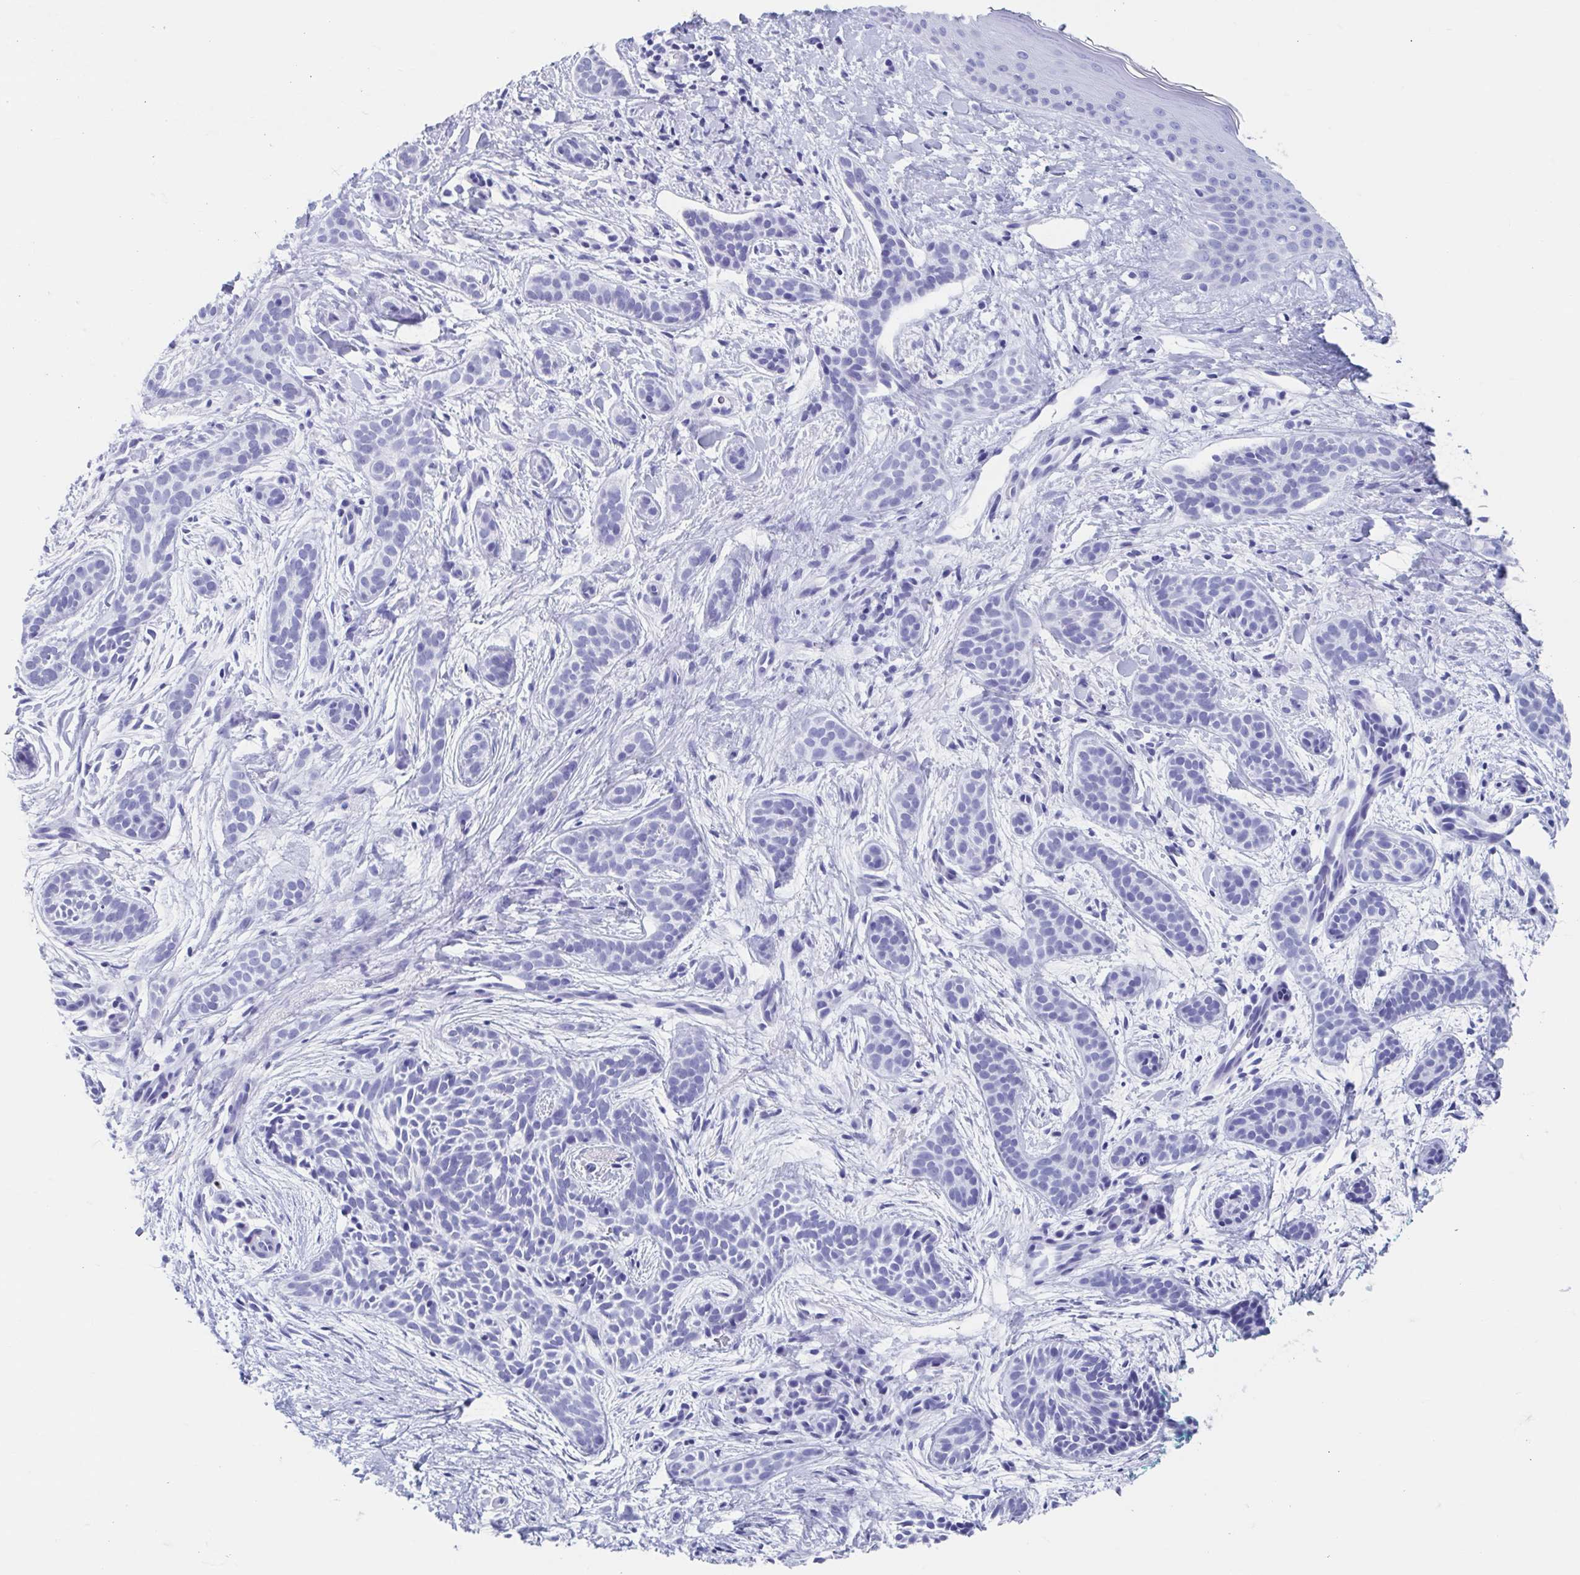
{"staining": {"intensity": "negative", "quantity": "none", "location": "none"}, "tissue": "skin cancer", "cell_type": "Tumor cells", "image_type": "cancer", "snomed": [{"axis": "morphology", "description": "Basal cell carcinoma"}, {"axis": "topography", "description": "Skin"}], "caption": "DAB immunohistochemical staining of skin basal cell carcinoma reveals no significant staining in tumor cells.", "gene": "HDGFL1", "patient": {"sex": "male", "age": 63}}